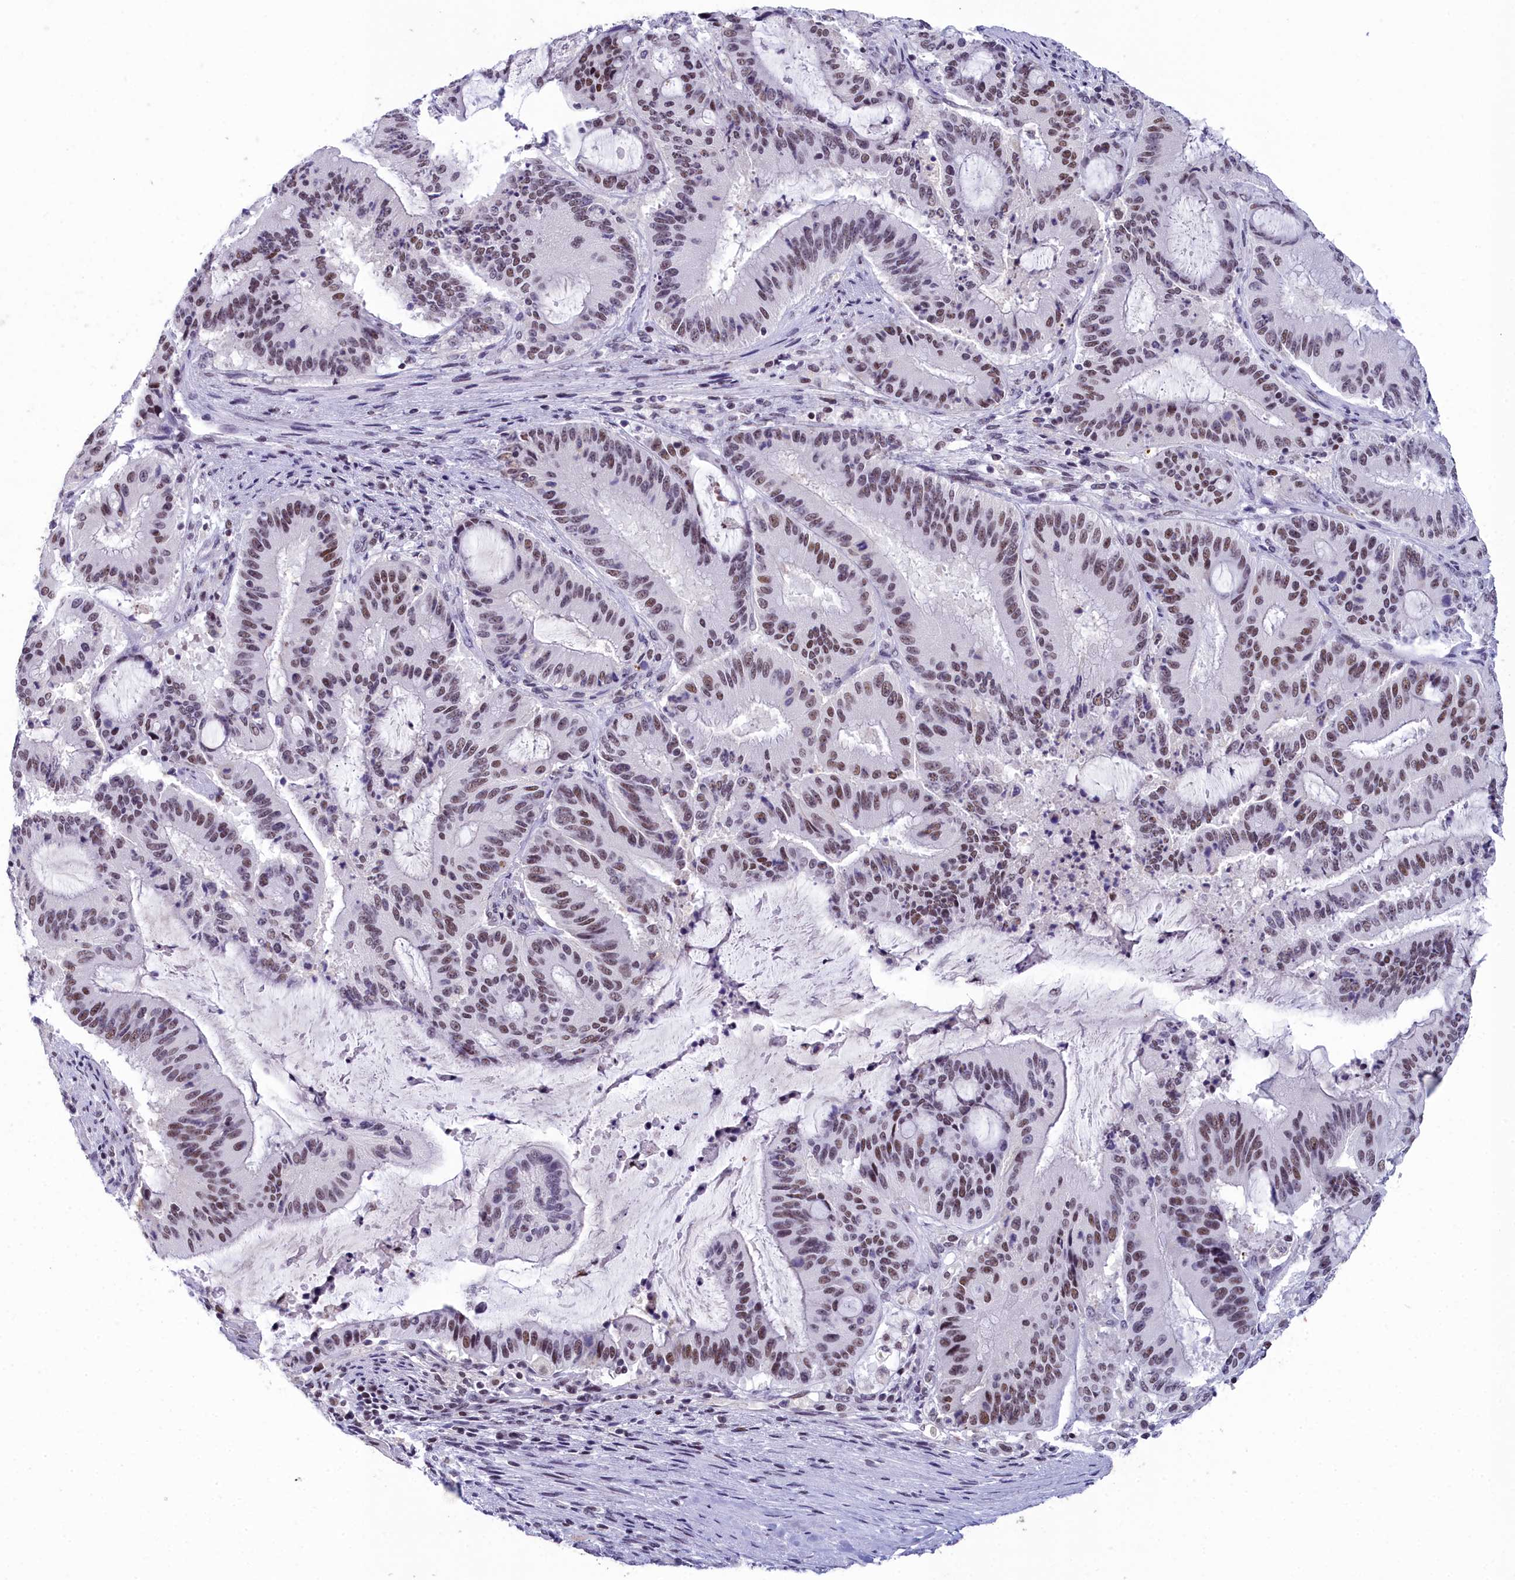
{"staining": {"intensity": "moderate", "quantity": ">75%", "location": "nuclear"}, "tissue": "liver cancer", "cell_type": "Tumor cells", "image_type": "cancer", "snomed": [{"axis": "morphology", "description": "Normal tissue, NOS"}, {"axis": "morphology", "description": "Cholangiocarcinoma"}, {"axis": "topography", "description": "Liver"}, {"axis": "topography", "description": "Peripheral nerve tissue"}], "caption": "Brown immunohistochemical staining in liver cancer (cholangiocarcinoma) reveals moderate nuclear expression in about >75% of tumor cells.", "gene": "CCDC97", "patient": {"sex": "female", "age": 73}}